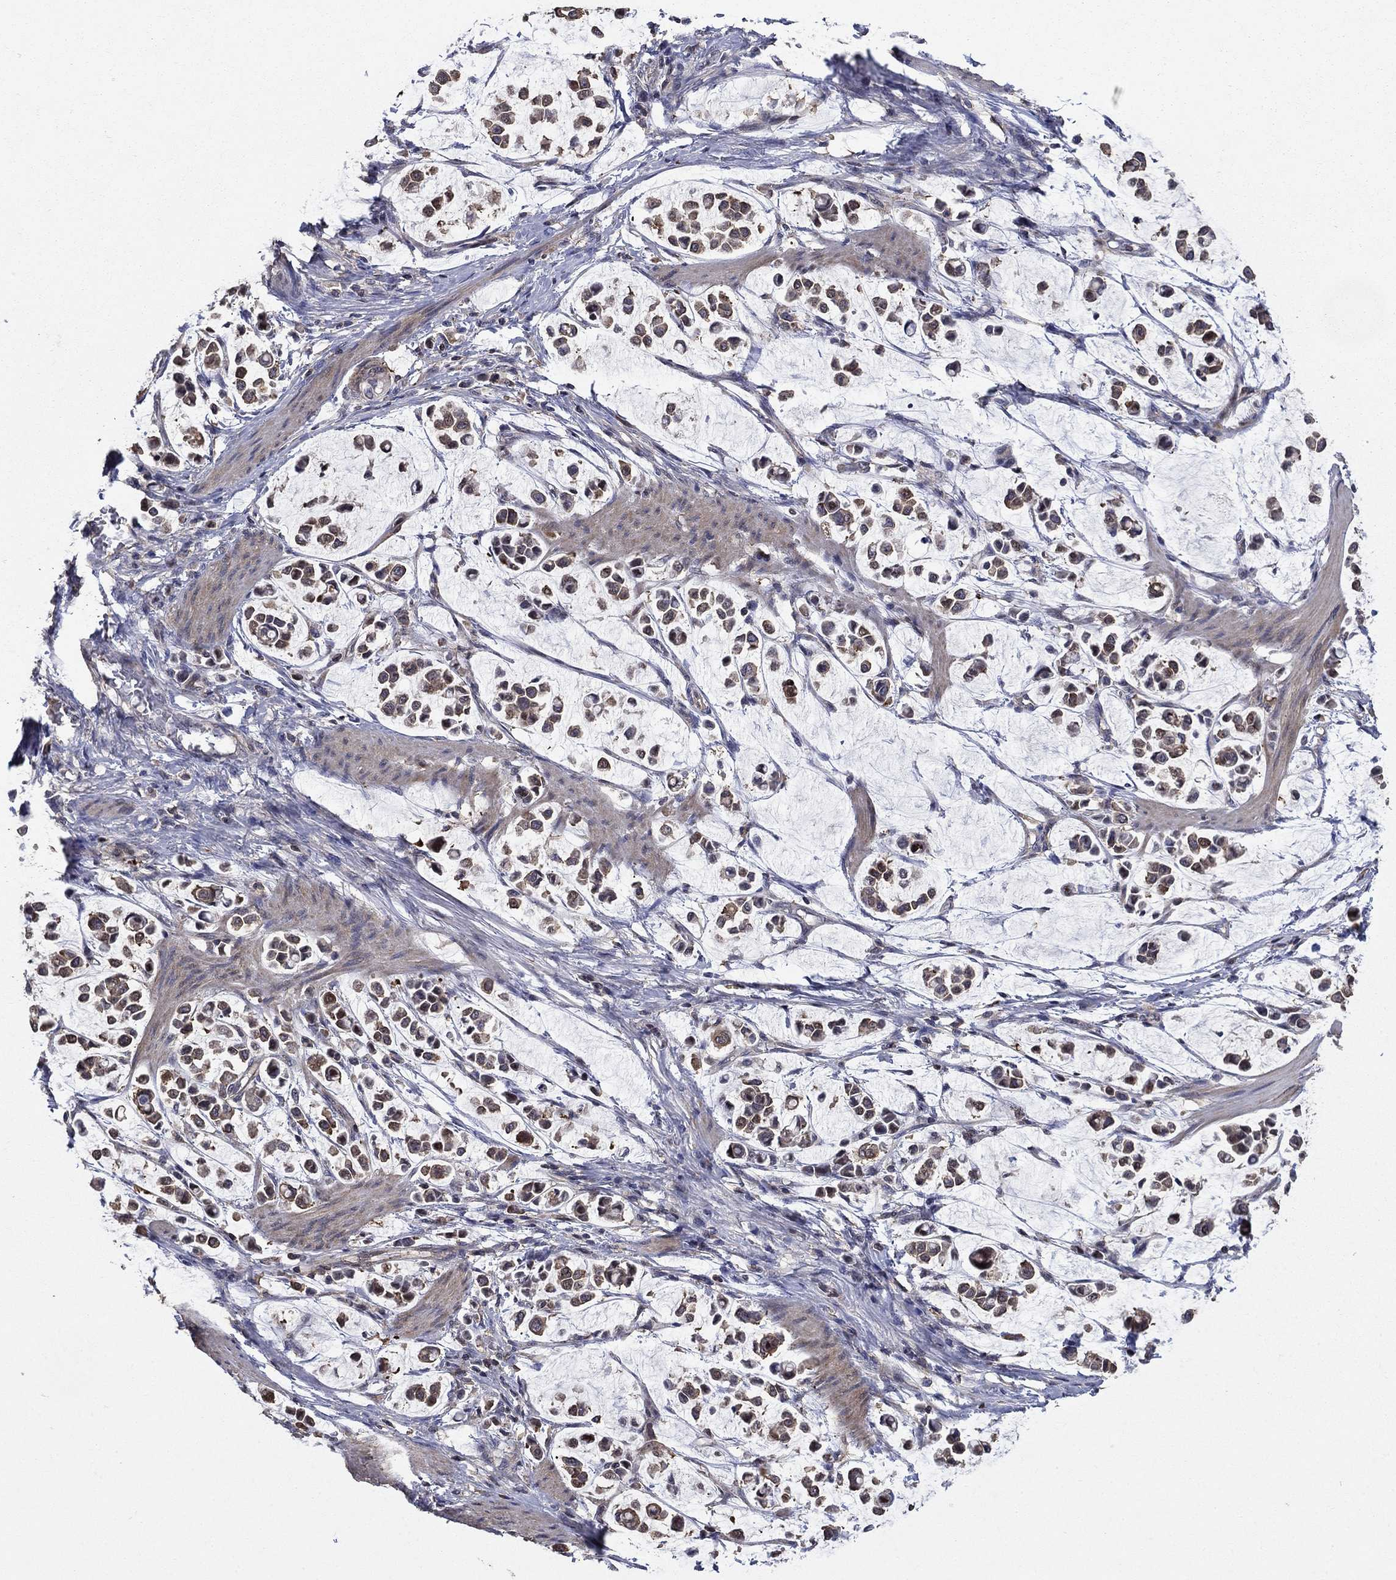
{"staining": {"intensity": "moderate", "quantity": "25%-75%", "location": "cytoplasmic/membranous"}, "tissue": "stomach cancer", "cell_type": "Tumor cells", "image_type": "cancer", "snomed": [{"axis": "morphology", "description": "Adenocarcinoma, NOS"}, {"axis": "topography", "description": "Stomach"}], "caption": "Moderate cytoplasmic/membranous protein positivity is seen in about 25%-75% of tumor cells in stomach adenocarcinoma. The protein of interest is shown in brown color, while the nuclei are stained blue.", "gene": "DVL1", "patient": {"sex": "male", "age": 82}}